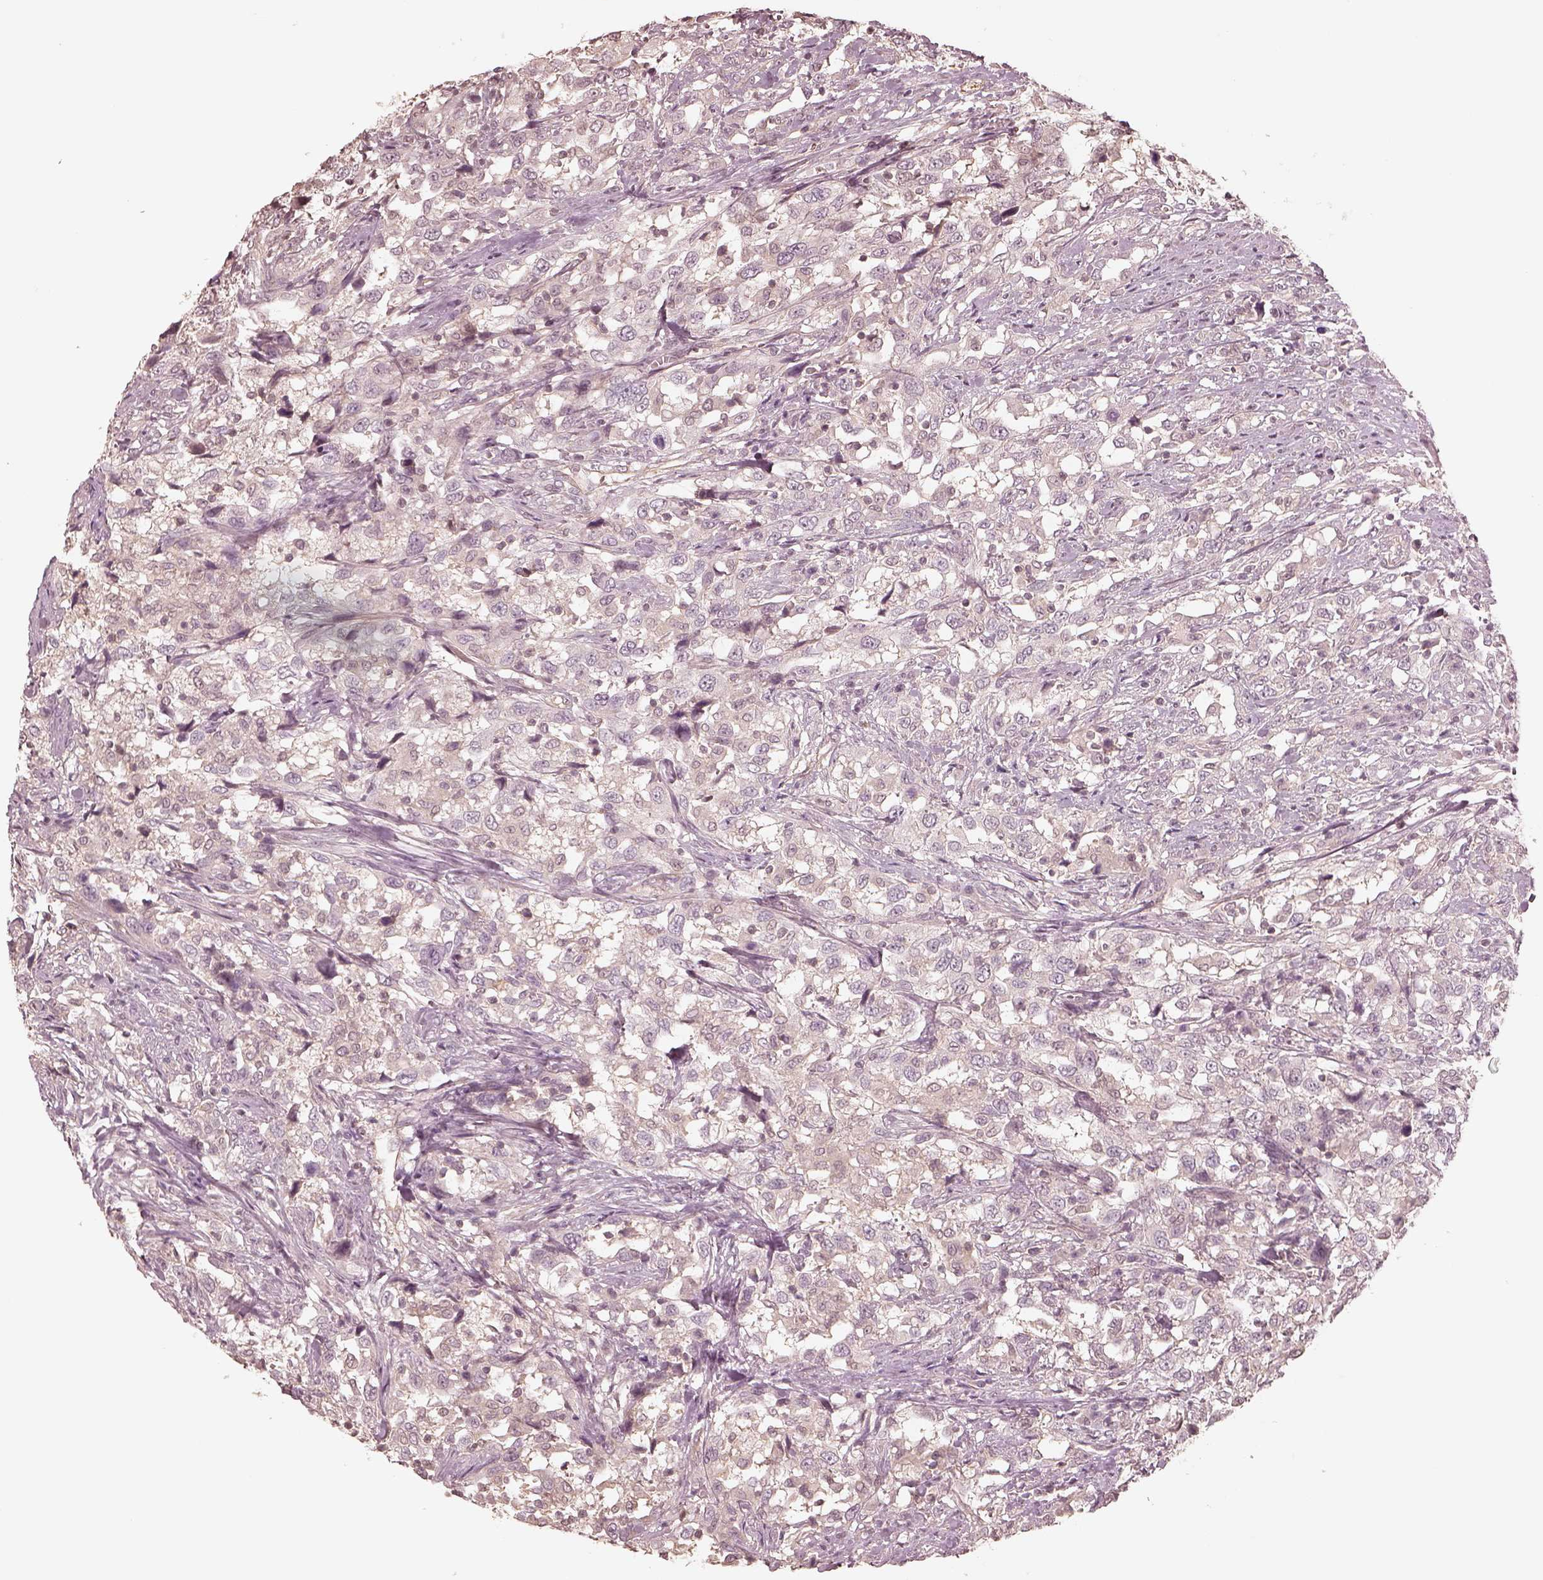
{"staining": {"intensity": "negative", "quantity": "none", "location": "none"}, "tissue": "urothelial cancer", "cell_type": "Tumor cells", "image_type": "cancer", "snomed": [{"axis": "morphology", "description": "Urothelial carcinoma, NOS"}, {"axis": "morphology", "description": "Urothelial carcinoma, High grade"}, {"axis": "topography", "description": "Urinary bladder"}], "caption": "A photomicrograph of human urothelial cancer is negative for staining in tumor cells.", "gene": "KIF5C", "patient": {"sex": "female", "age": 64}}